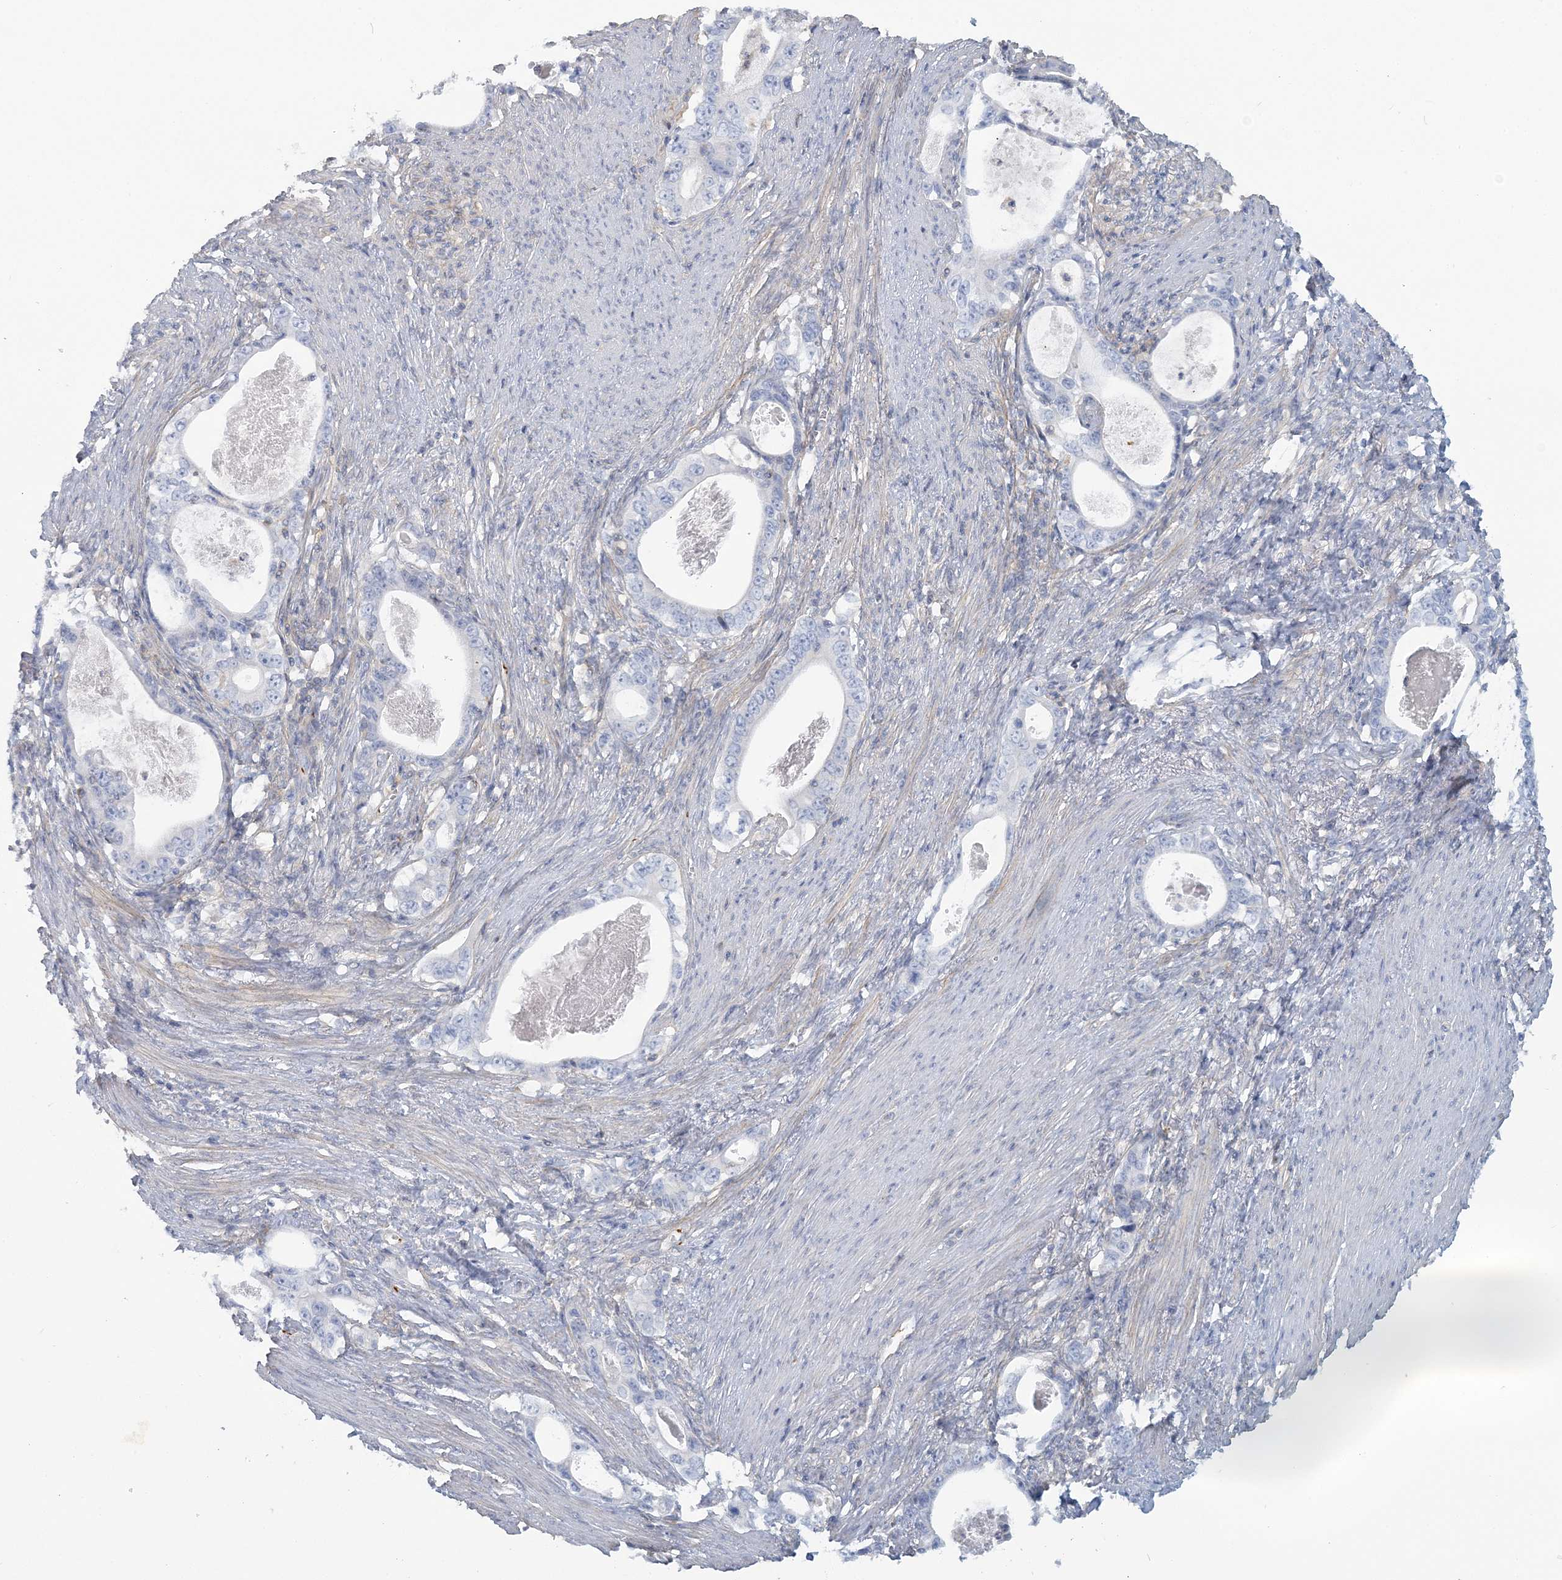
{"staining": {"intensity": "negative", "quantity": "none", "location": "none"}, "tissue": "stomach cancer", "cell_type": "Tumor cells", "image_type": "cancer", "snomed": [{"axis": "morphology", "description": "Adenocarcinoma, NOS"}, {"axis": "topography", "description": "Stomach, lower"}], "caption": "Stomach cancer (adenocarcinoma) stained for a protein using immunohistochemistry reveals no expression tumor cells.", "gene": "CUEDC2", "patient": {"sex": "female", "age": 72}}